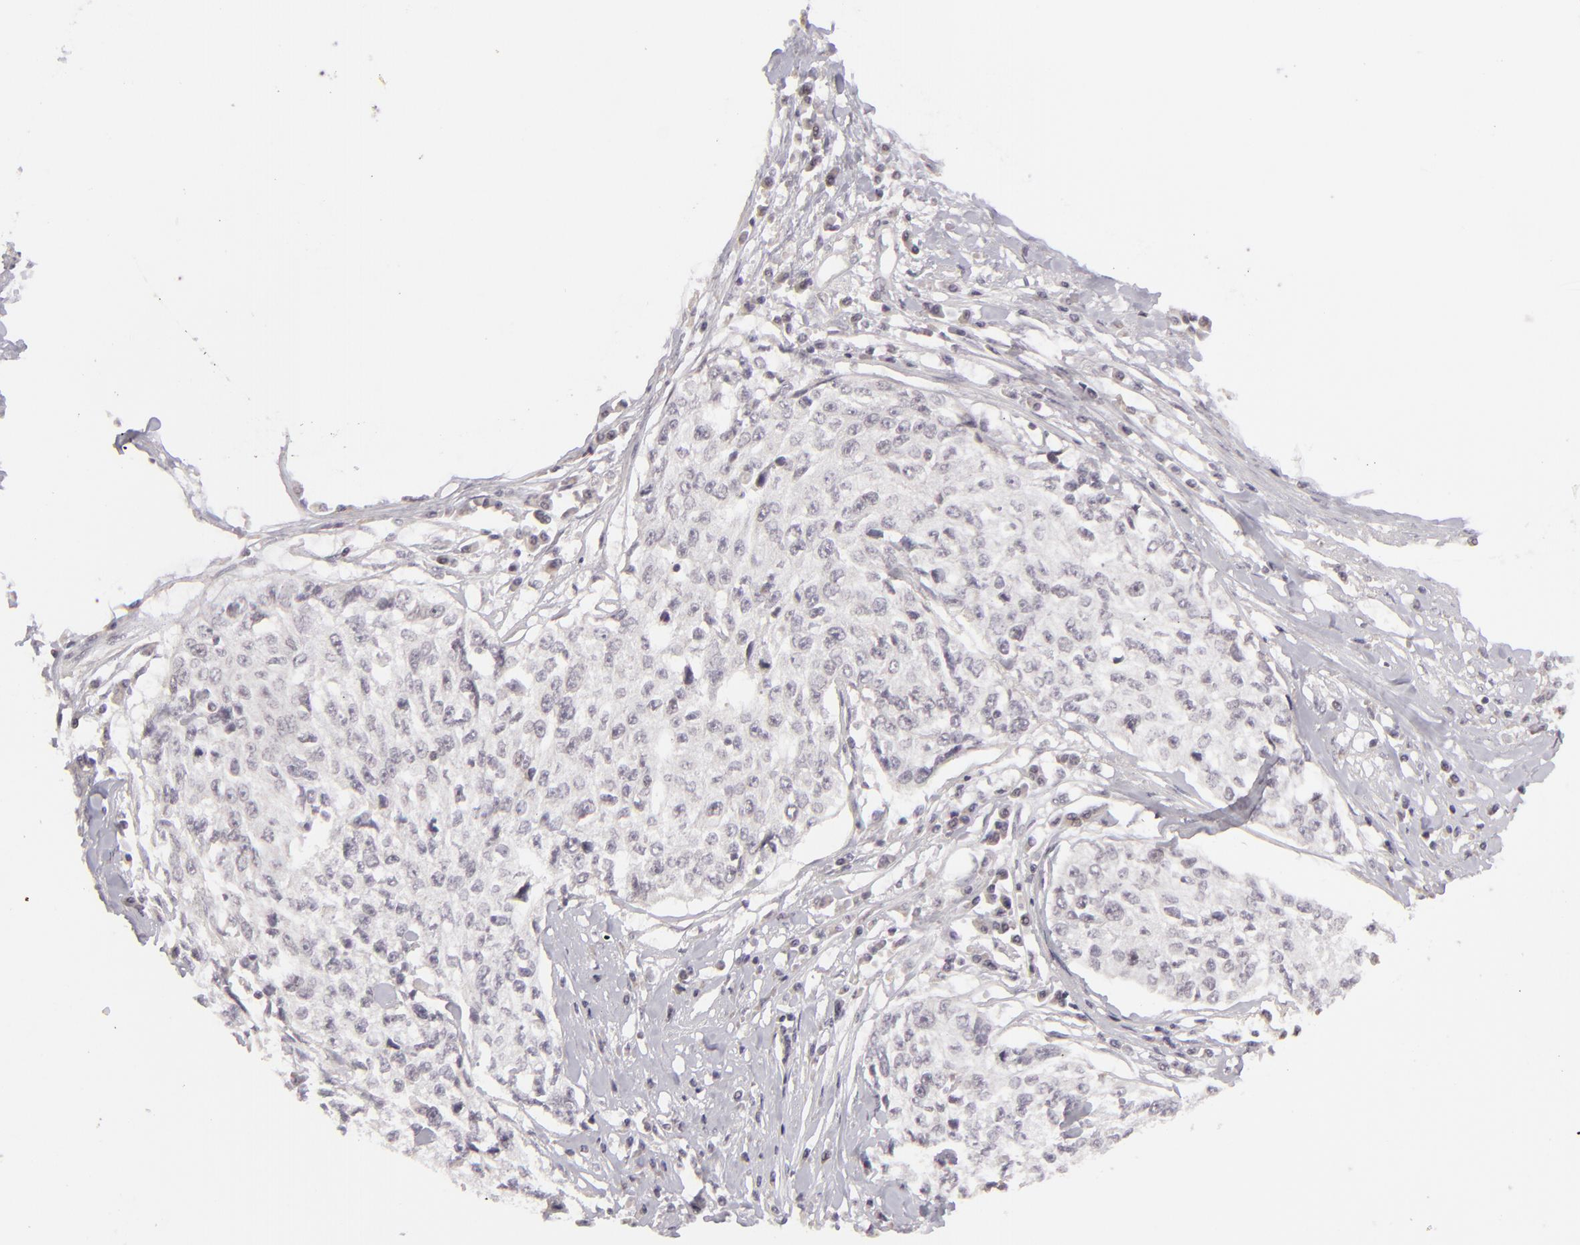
{"staining": {"intensity": "negative", "quantity": "none", "location": "none"}, "tissue": "cervical cancer", "cell_type": "Tumor cells", "image_type": "cancer", "snomed": [{"axis": "morphology", "description": "Squamous cell carcinoma, NOS"}, {"axis": "topography", "description": "Cervix"}], "caption": "Cervical cancer was stained to show a protein in brown. There is no significant expression in tumor cells.", "gene": "SIX1", "patient": {"sex": "female", "age": 57}}